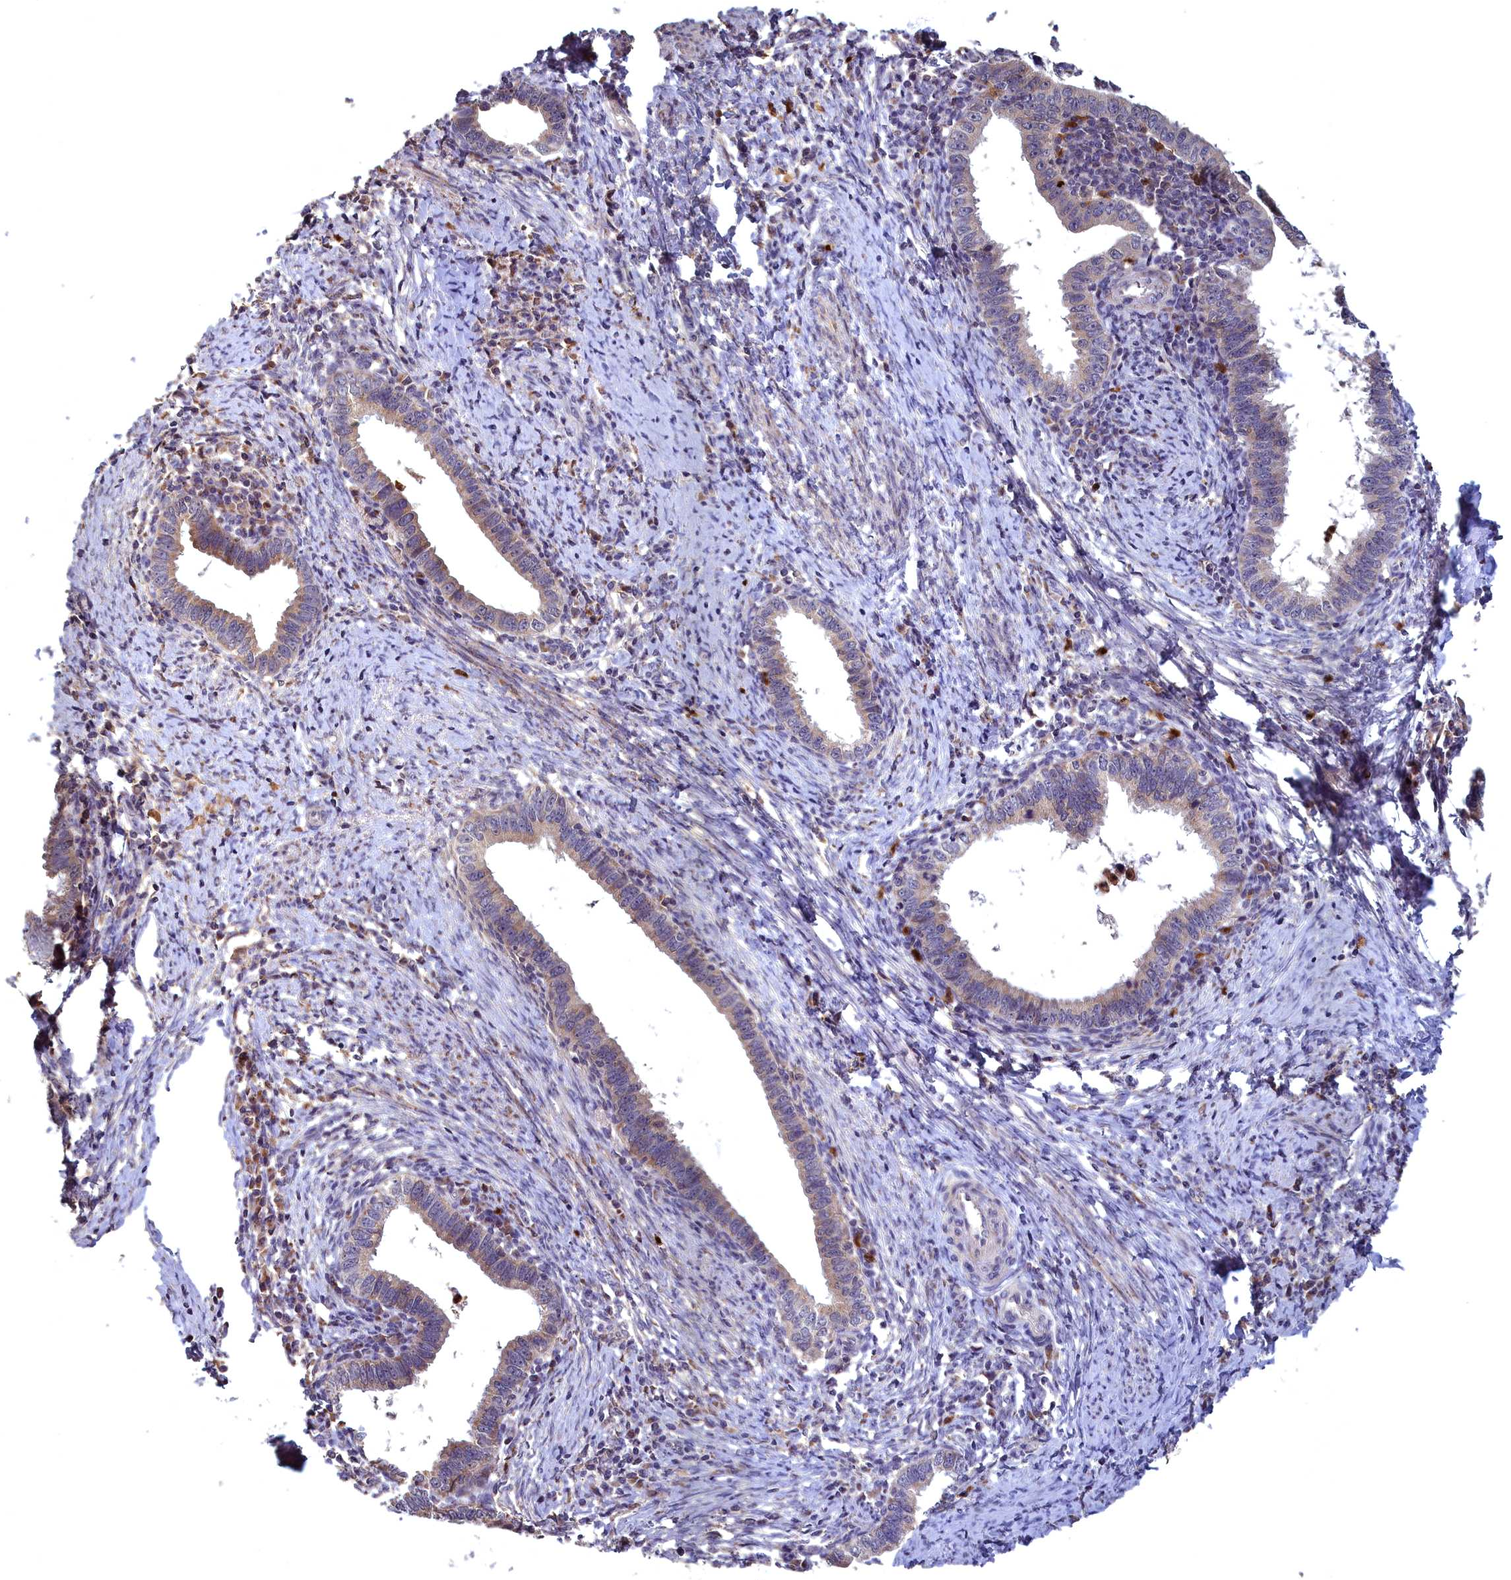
{"staining": {"intensity": "weak", "quantity": ">75%", "location": "cytoplasmic/membranous"}, "tissue": "cervical cancer", "cell_type": "Tumor cells", "image_type": "cancer", "snomed": [{"axis": "morphology", "description": "Adenocarcinoma, NOS"}, {"axis": "topography", "description": "Cervix"}], "caption": "Immunohistochemical staining of human cervical adenocarcinoma demonstrates low levels of weak cytoplasmic/membranous positivity in about >75% of tumor cells.", "gene": "EPB41L4B", "patient": {"sex": "female", "age": 36}}